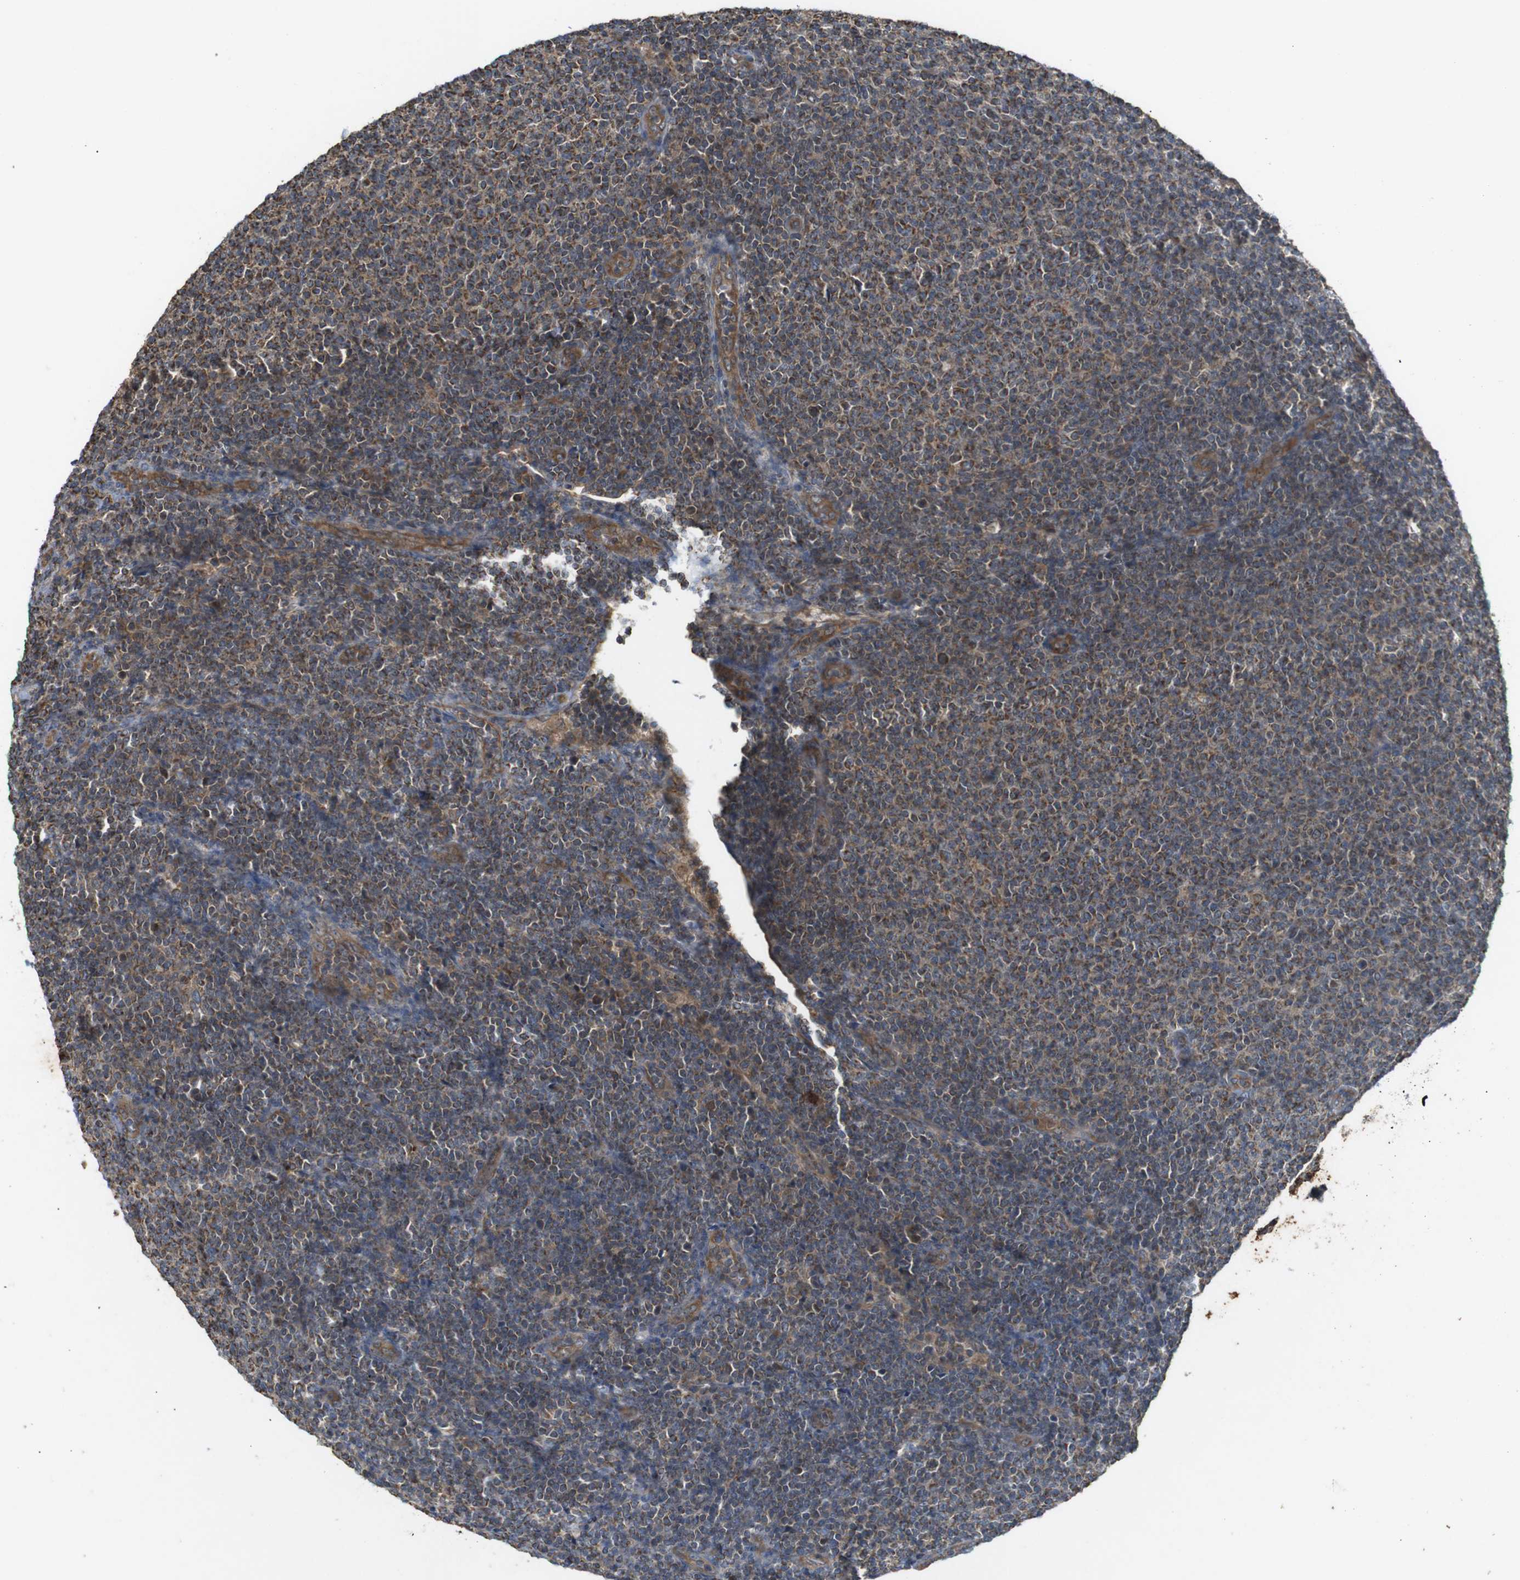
{"staining": {"intensity": "moderate", "quantity": ">75%", "location": "cytoplasmic/membranous"}, "tissue": "lymphoma", "cell_type": "Tumor cells", "image_type": "cancer", "snomed": [{"axis": "morphology", "description": "Malignant lymphoma, non-Hodgkin's type, Low grade"}, {"axis": "topography", "description": "Lymph node"}], "caption": "Lymphoma was stained to show a protein in brown. There is medium levels of moderate cytoplasmic/membranous expression in about >75% of tumor cells. The staining was performed using DAB, with brown indicating positive protein expression. Nuclei are stained blue with hematoxylin.", "gene": "KSR1", "patient": {"sex": "male", "age": 66}}